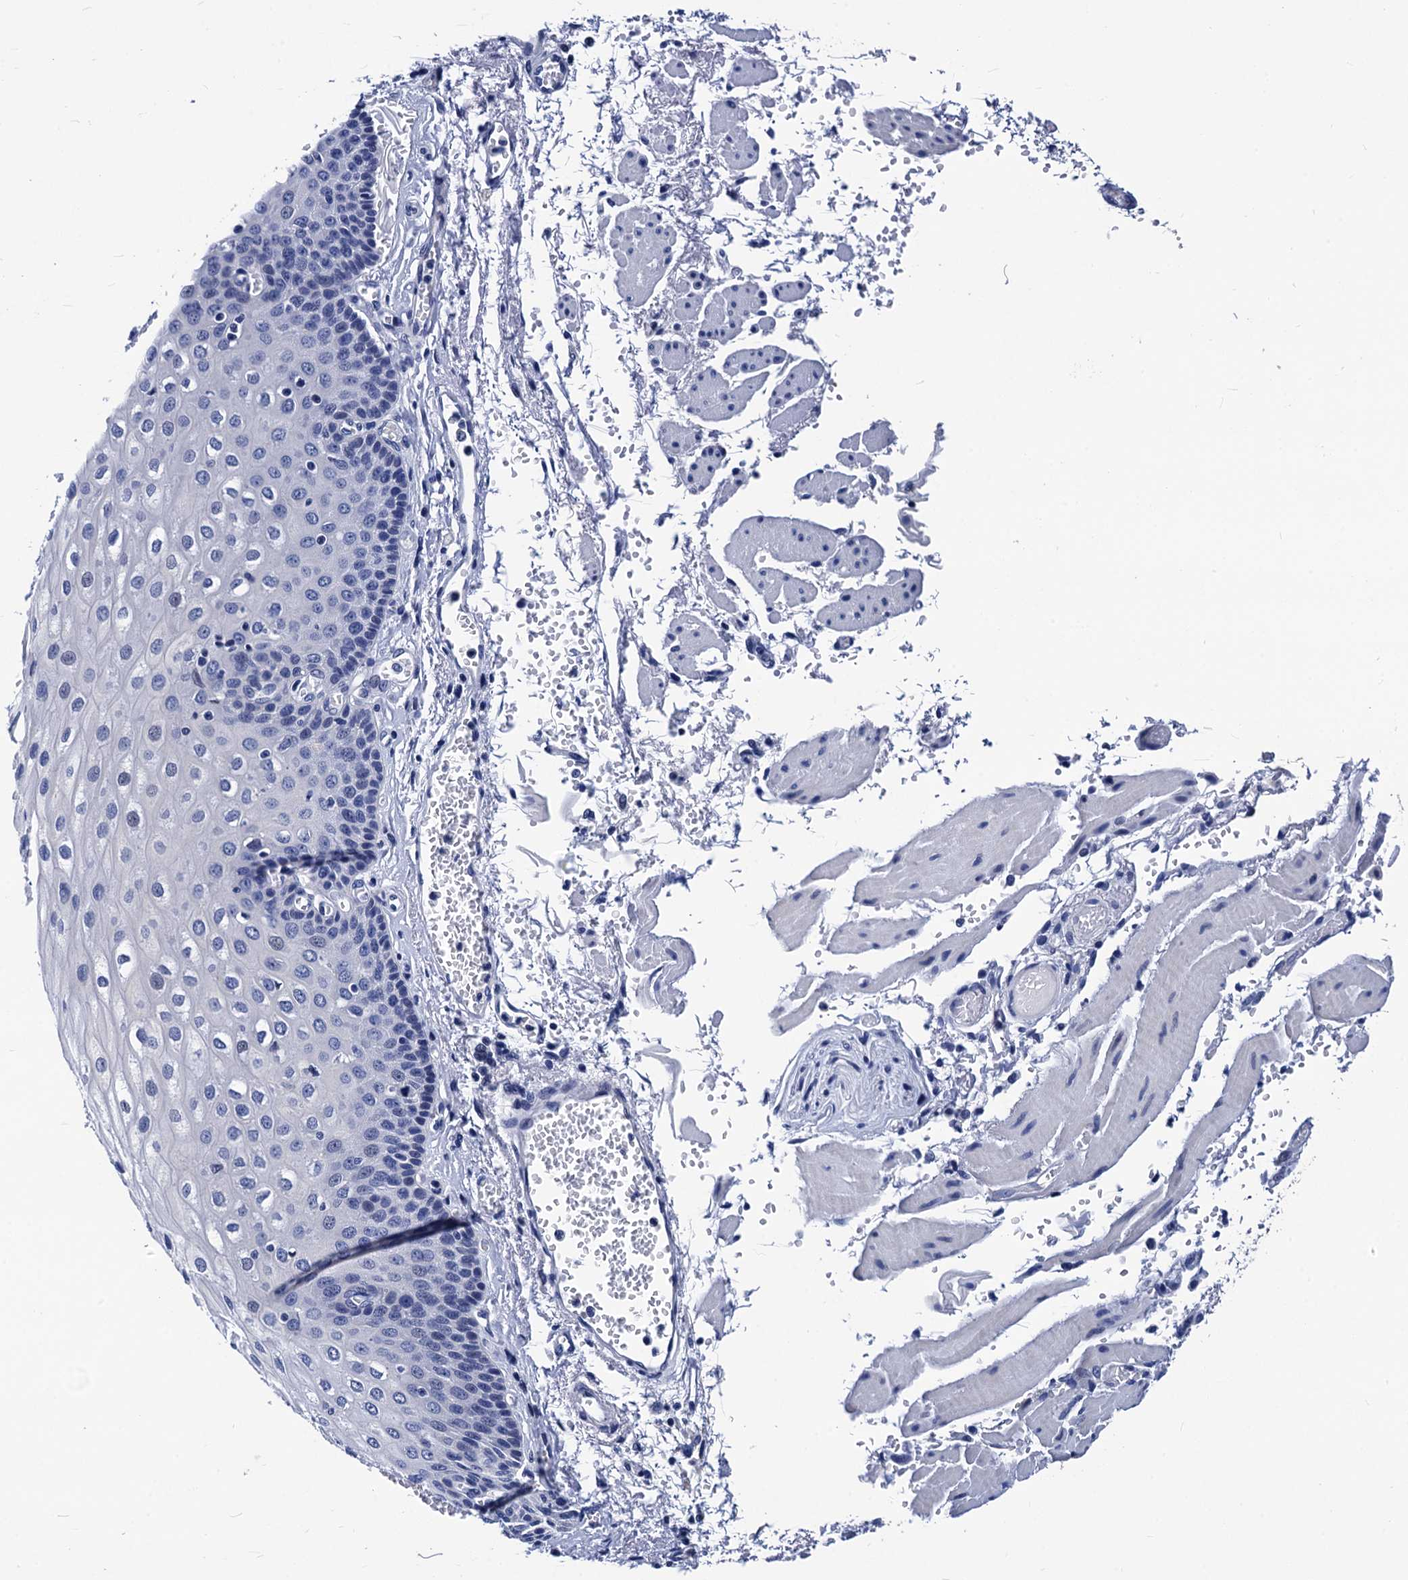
{"staining": {"intensity": "negative", "quantity": "none", "location": "none"}, "tissue": "esophagus", "cell_type": "Squamous epithelial cells", "image_type": "normal", "snomed": [{"axis": "morphology", "description": "Normal tissue, NOS"}, {"axis": "topography", "description": "Esophagus"}], "caption": "Immunohistochemistry (IHC) histopathology image of normal esophagus stained for a protein (brown), which reveals no positivity in squamous epithelial cells. (Stains: DAB immunohistochemistry (IHC) with hematoxylin counter stain, Microscopy: brightfield microscopy at high magnification).", "gene": "LRRC30", "patient": {"sex": "male", "age": 81}}